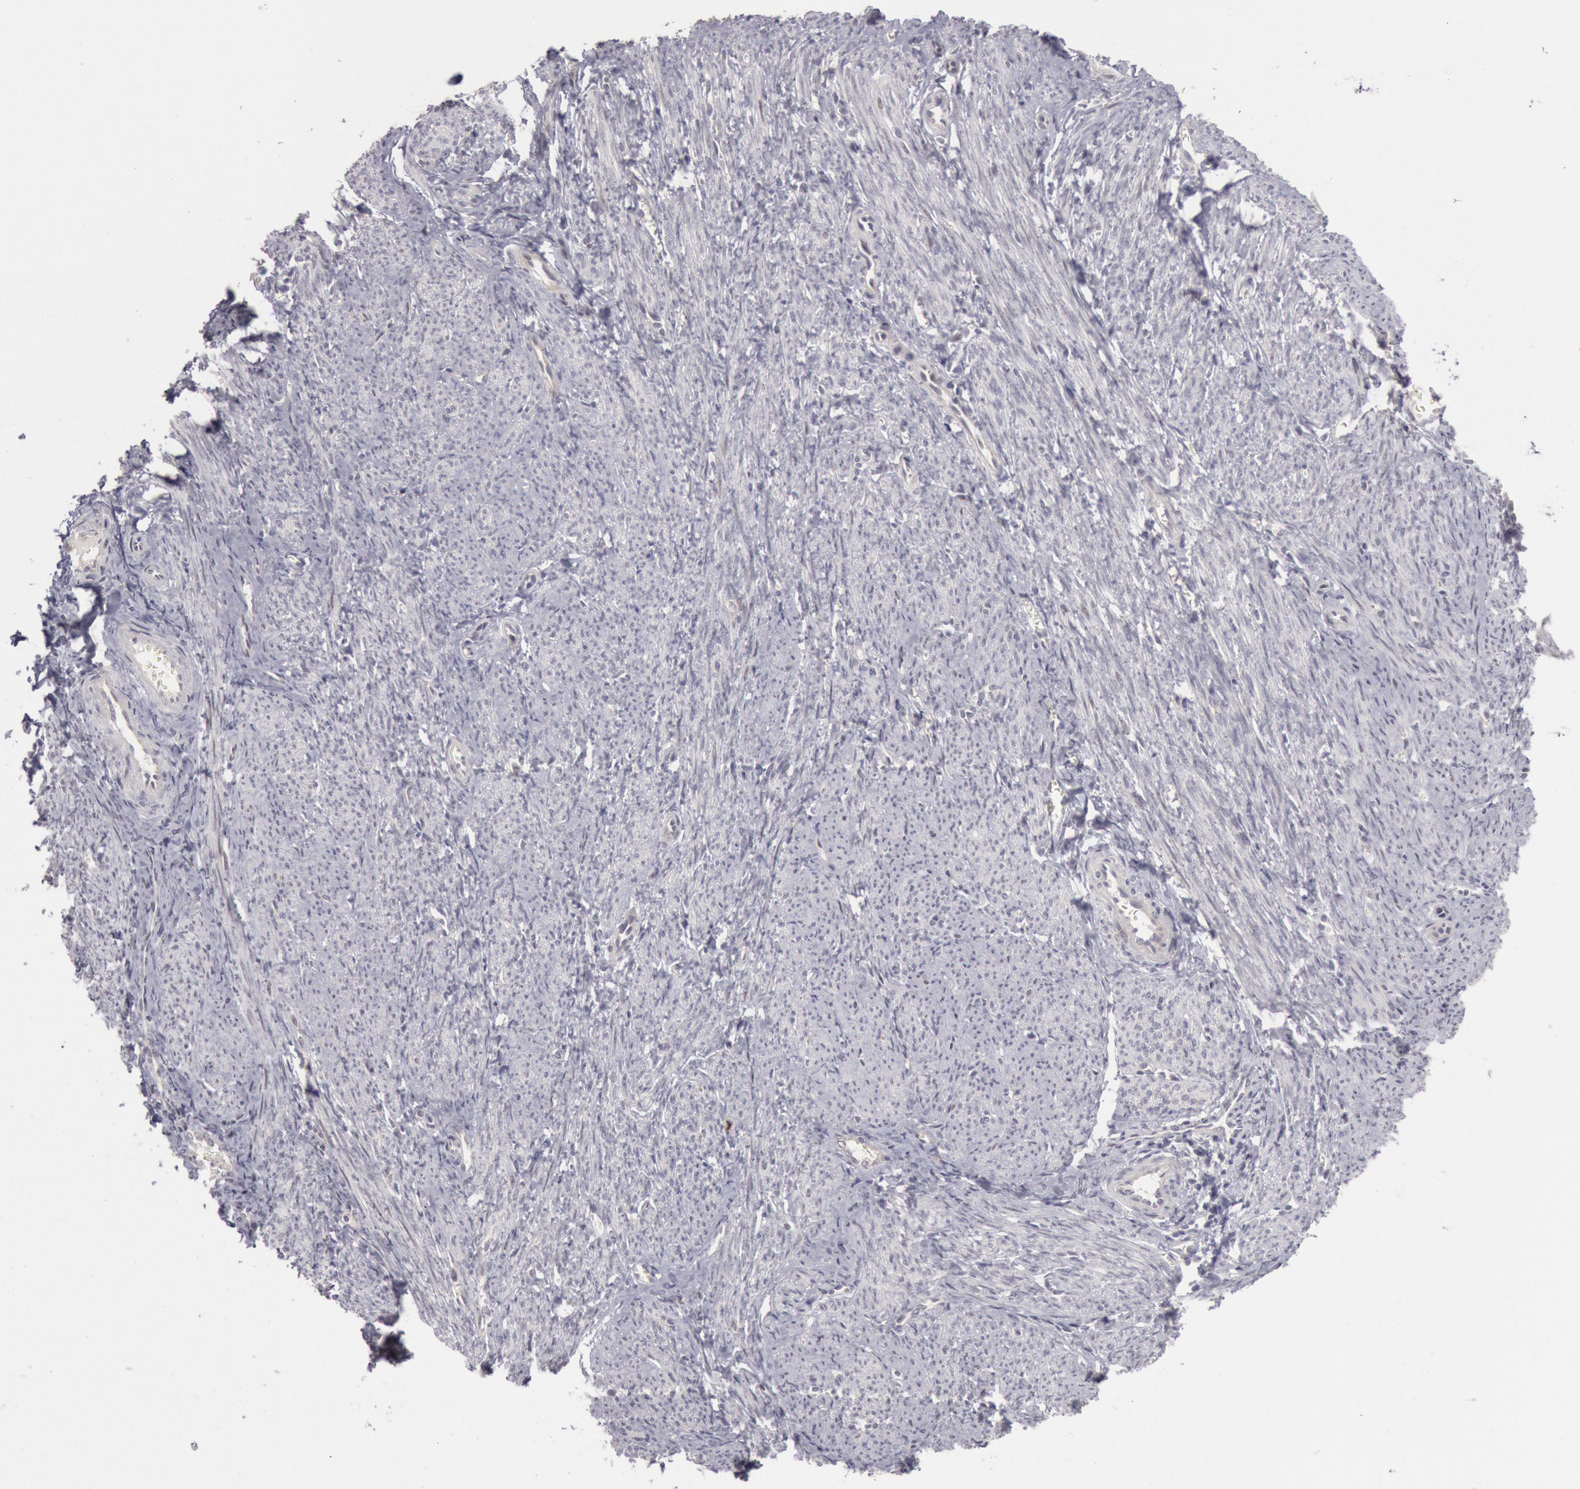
{"staining": {"intensity": "negative", "quantity": "none", "location": "none"}, "tissue": "smooth muscle", "cell_type": "Smooth muscle cells", "image_type": "normal", "snomed": [{"axis": "morphology", "description": "Normal tissue, NOS"}, {"axis": "topography", "description": "Smooth muscle"}, {"axis": "topography", "description": "Cervix"}], "caption": "Immunohistochemistry (IHC) of normal human smooth muscle exhibits no staining in smooth muscle cells.", "gene": "JOSD1", "patient": {"sex": "female", "age": 70}}